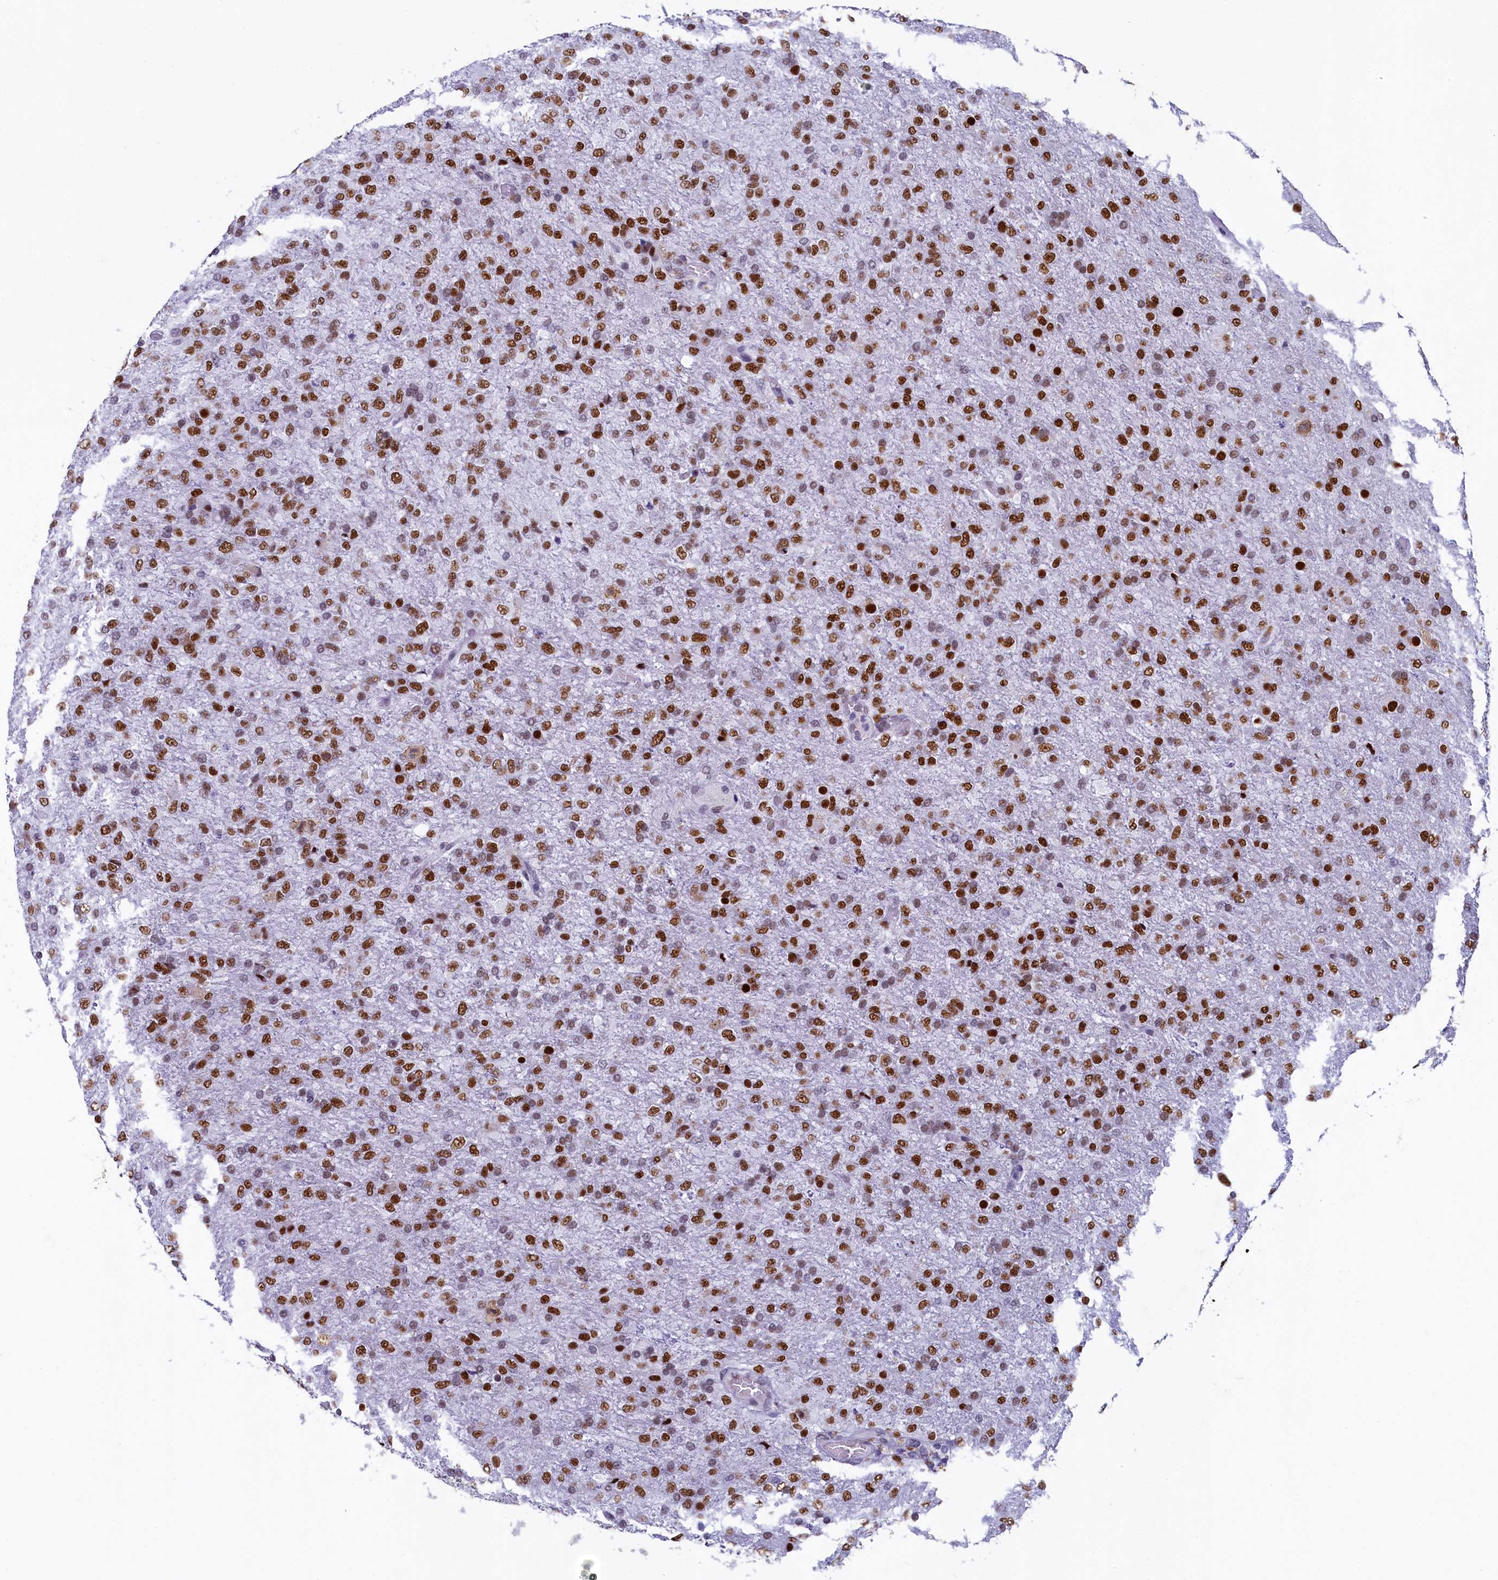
{"staining": {"intensity": "strong", "quantity": ">75%", "location": "nuclear"}, "tissue": "glioma", "cell_type": "Tumor cells", "image_type": "cancer", "snomed": [{"axis": "morphology", "description": "Glioma, malignant, High grade"}, {"axis": "topography", "description": "Brain"}], "caption": "Protein analysis of glioma tissue displays strong nuclear expression in about >75% of tumor cells.", "gene": "SUGP2", "patient": {"sex": "female", "age": 74}}